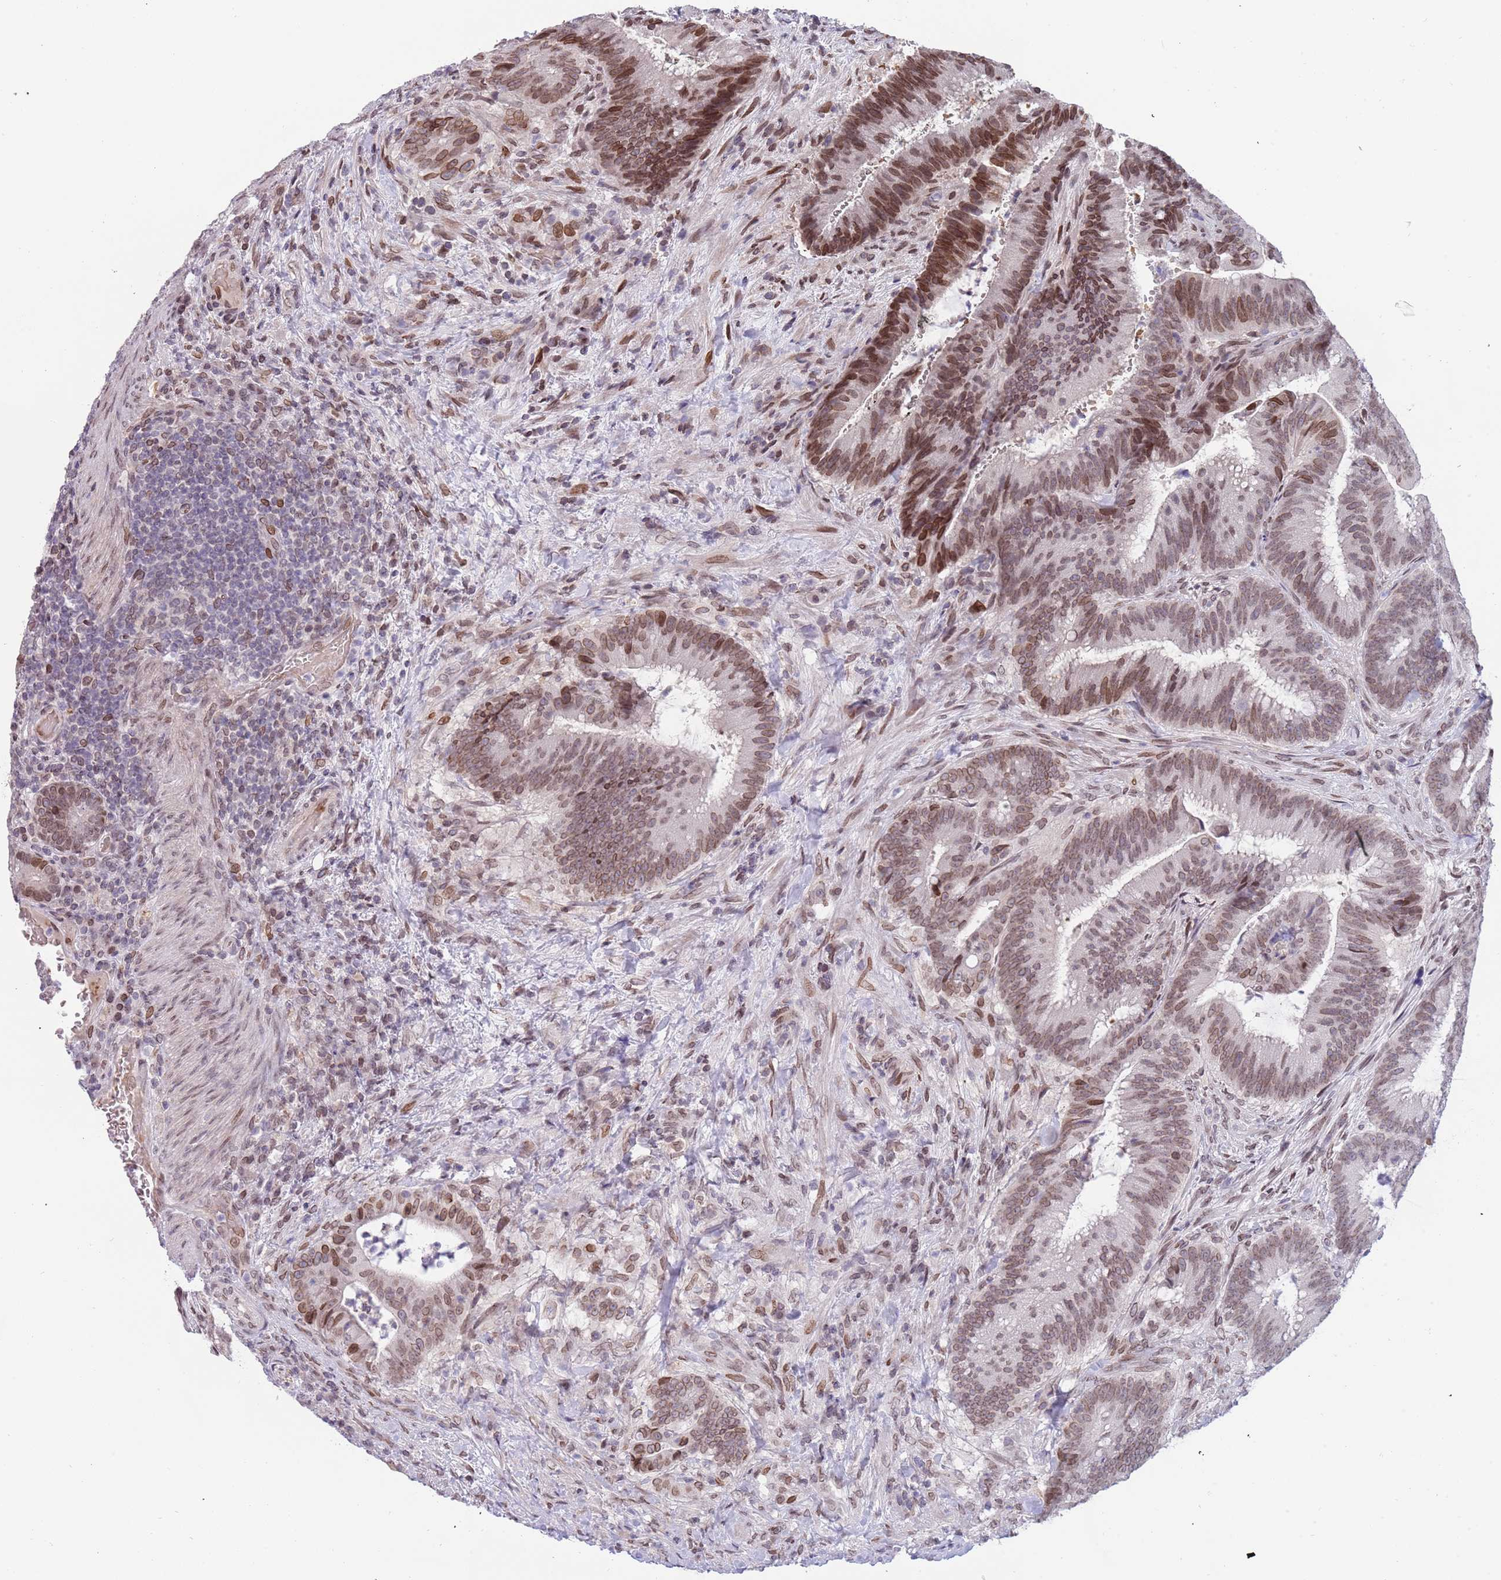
{"staining": {"intensity": "moderate", "quantity": ">75%", "location": "nuclear"}, "tissue": "colorectal cancer", "cell_type": "Tumor cells", "image_type": "cancer", "snomed": [{"axis": "morphology", "description": "Adenocarcinoma, NOS"}, {"axis": "topography", "description": "Colon"}], "caption": "Tumor cells show moderate nuclear positivity in approximately >75% of cells in colorectal adenocarcinoma. The staining was performed using DAB (3,3'-diaminobenzidine), with brown indicating positive protein expression. Nuclei are stained blue with hematoxylin.", "gene": "KLHDC2", "patient": {"sex": "female", "age": 43}}